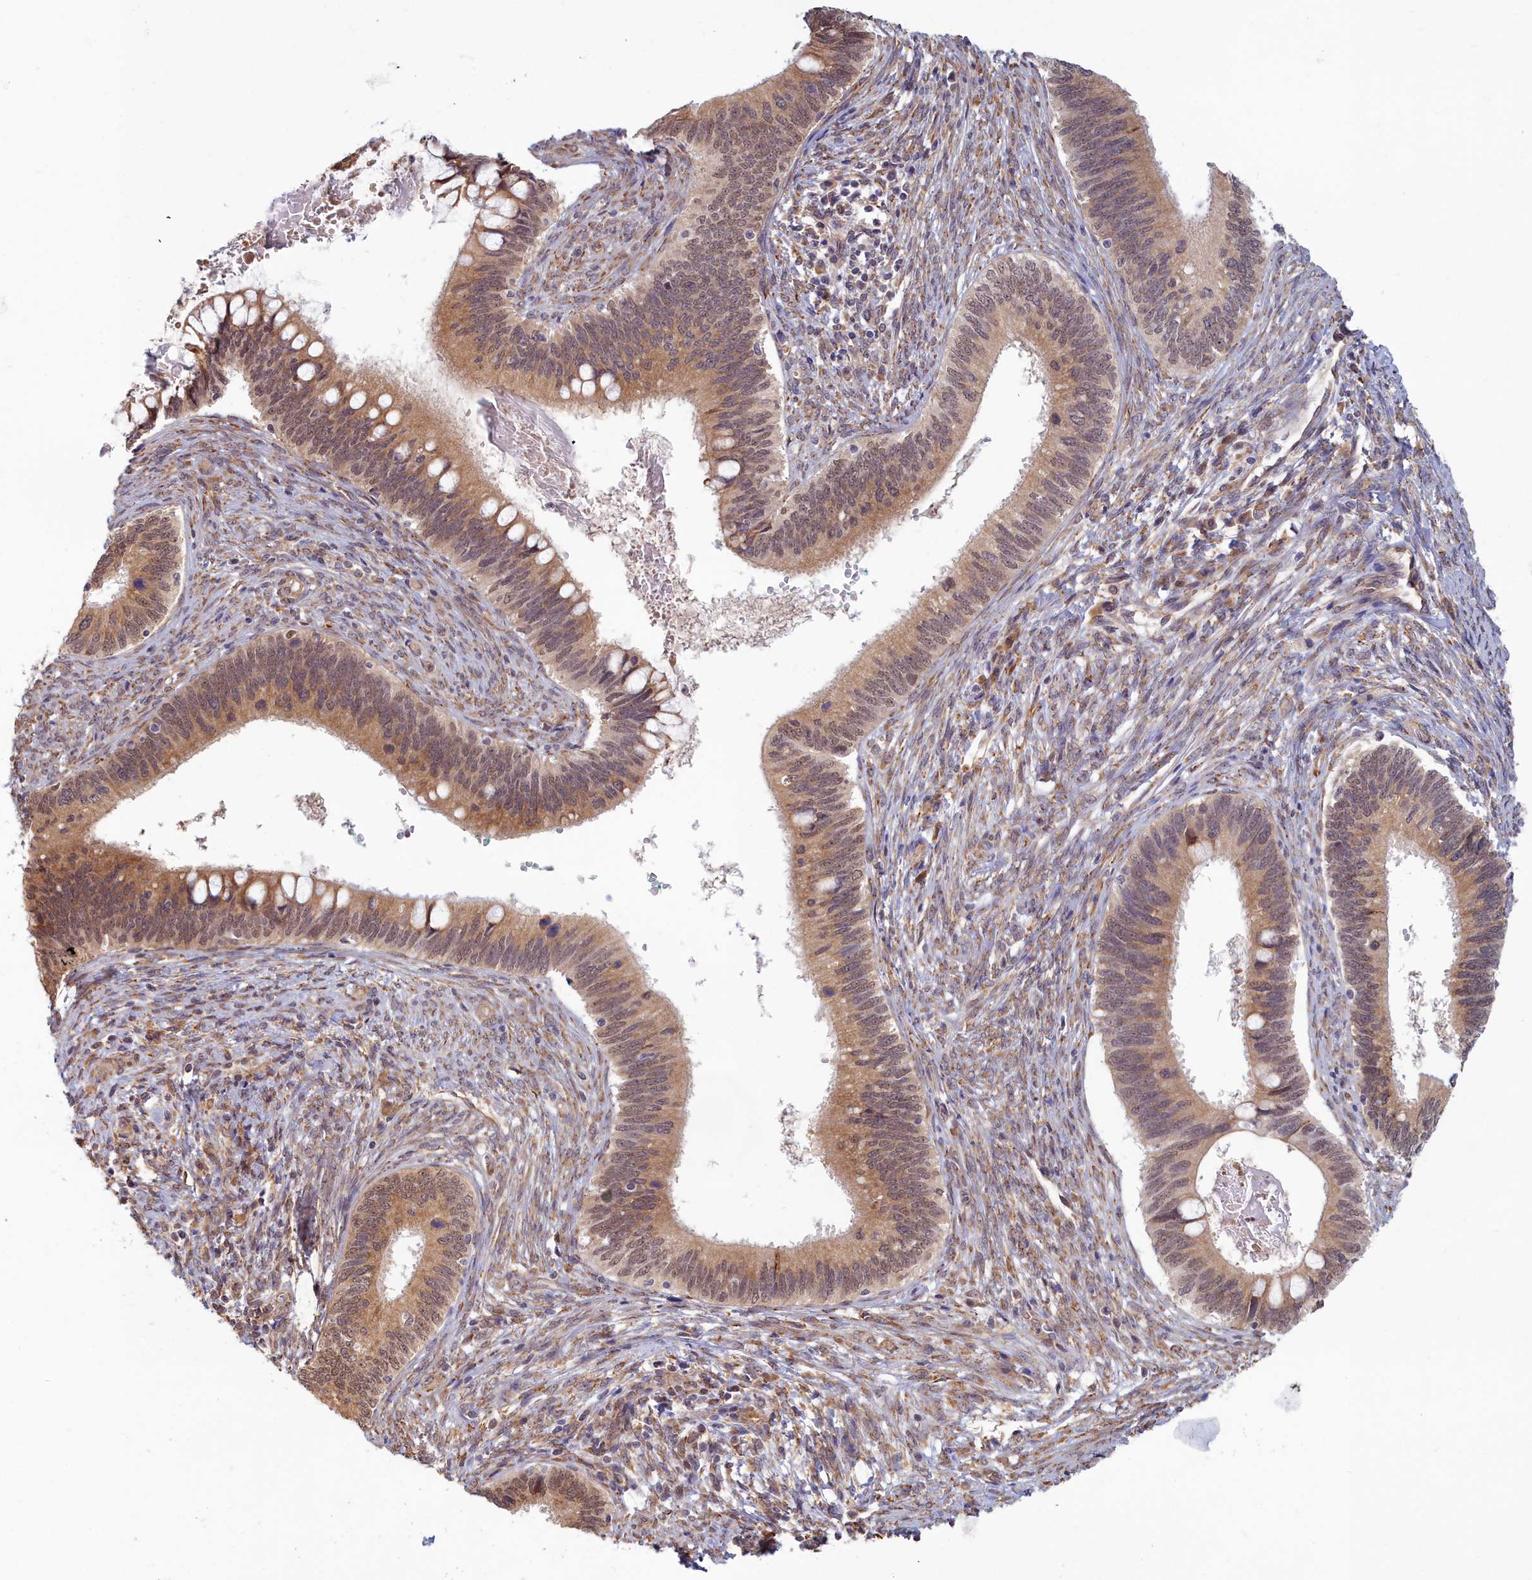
{"staining": {"intensity": "moderate", "quantity": ">75%", "location": "cytoplasmic/membranous,nuclear"}, "tissue": "cervical cancer", "cell_type": "Tumor cells", "image_type": "cancer", "snomed": [{"axis": "morphology", "description": "Adenocarcinoma, NOS"}, {"axis": "topography", "description": "Cervix"}], "caption": "Cervical cancer stained with a brown dye shows moderate cytoplasmic/membranous and nuclear positive staining in approximately >75% of tumor cells.", "gene": "MAK16", "patient": {"sex": "female", "age": 42}}